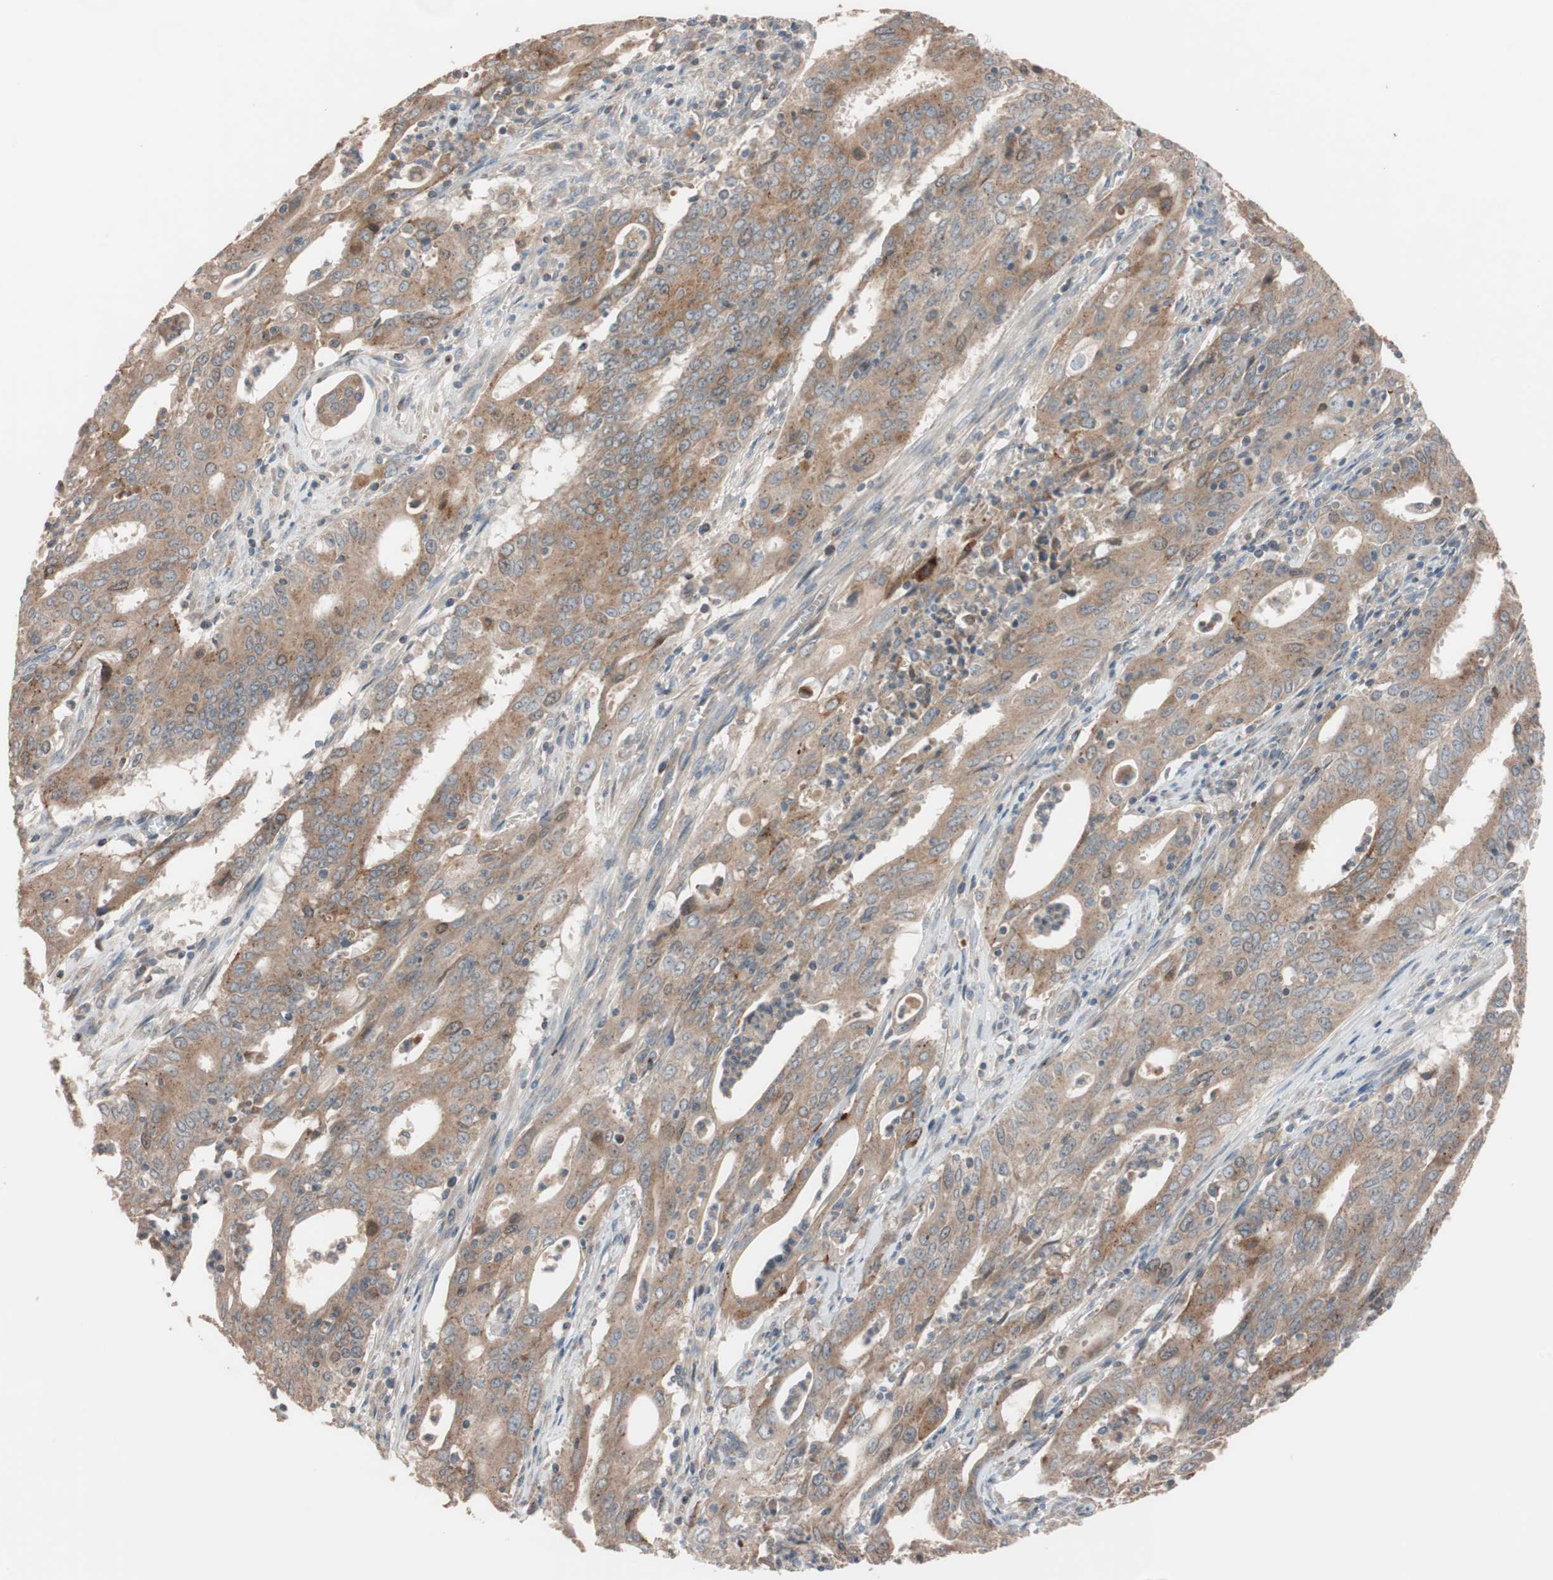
{"staining": {"intensity": "moderate", "quantity": ">75%", "location": "cytoplasmic/membranous"}, "tissue": "cervical cancer", "cell_type": "Tumor cells", "image_type": "cancer", "snomed": [{"axis": "morphology", "description": "Adenocarcinoma, NOS"}, {"axis": "topography", "description": "Cervix"}], "caption": "Adenocarcinoma (cervical) tissue displays moderate cytoplasmic/membranous positivity in about >75% of tumor cells Nuclei are stained in blue.", "gene": "SDC4", "patient": {"sex": "female", "age": 44}}